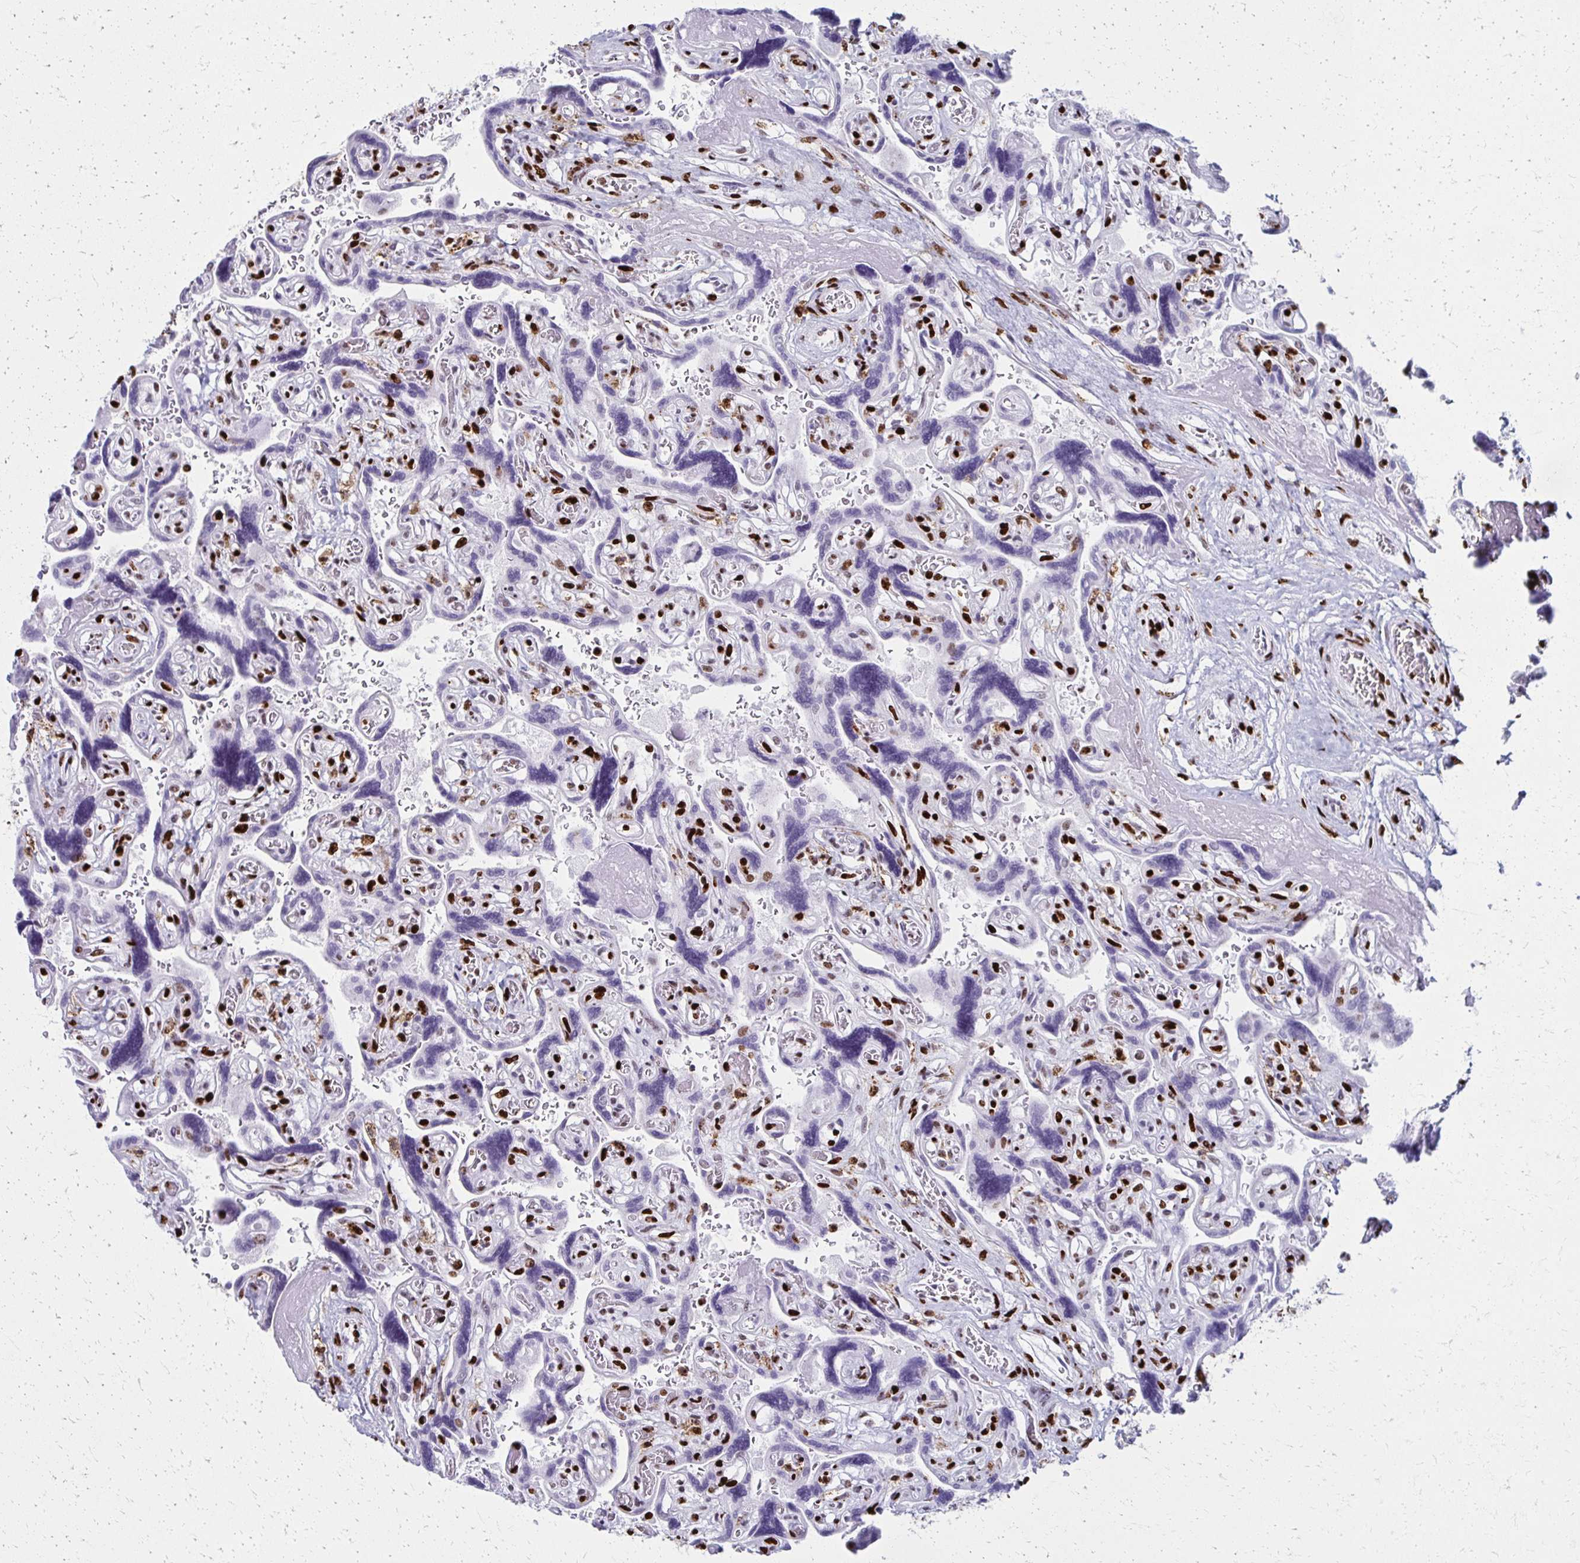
{"staining": {"intensity": "strong", "quantity": ">75%", "location": "nuclear"}, "tissue": "placenta", "cell_type": "Decidual cells", "image_type": "normal", "snomed": [{"axis": "morphology", "description": "Normal tissue, NOS"}, {"axis": "topography", "description": "Placenta"}], "caption": "Immunohistochemical staining of normal placenta reveals strong nuclear protein staining in approximately >75% of decidual cells. Using DAB (3,3'-diaminobenzidine) (brown) and hematoxylin (blue) stains, captured at high magnification using brightfield microscopy.", "gene": "NONO", "patient": {"sex": "female", "age": 32}}